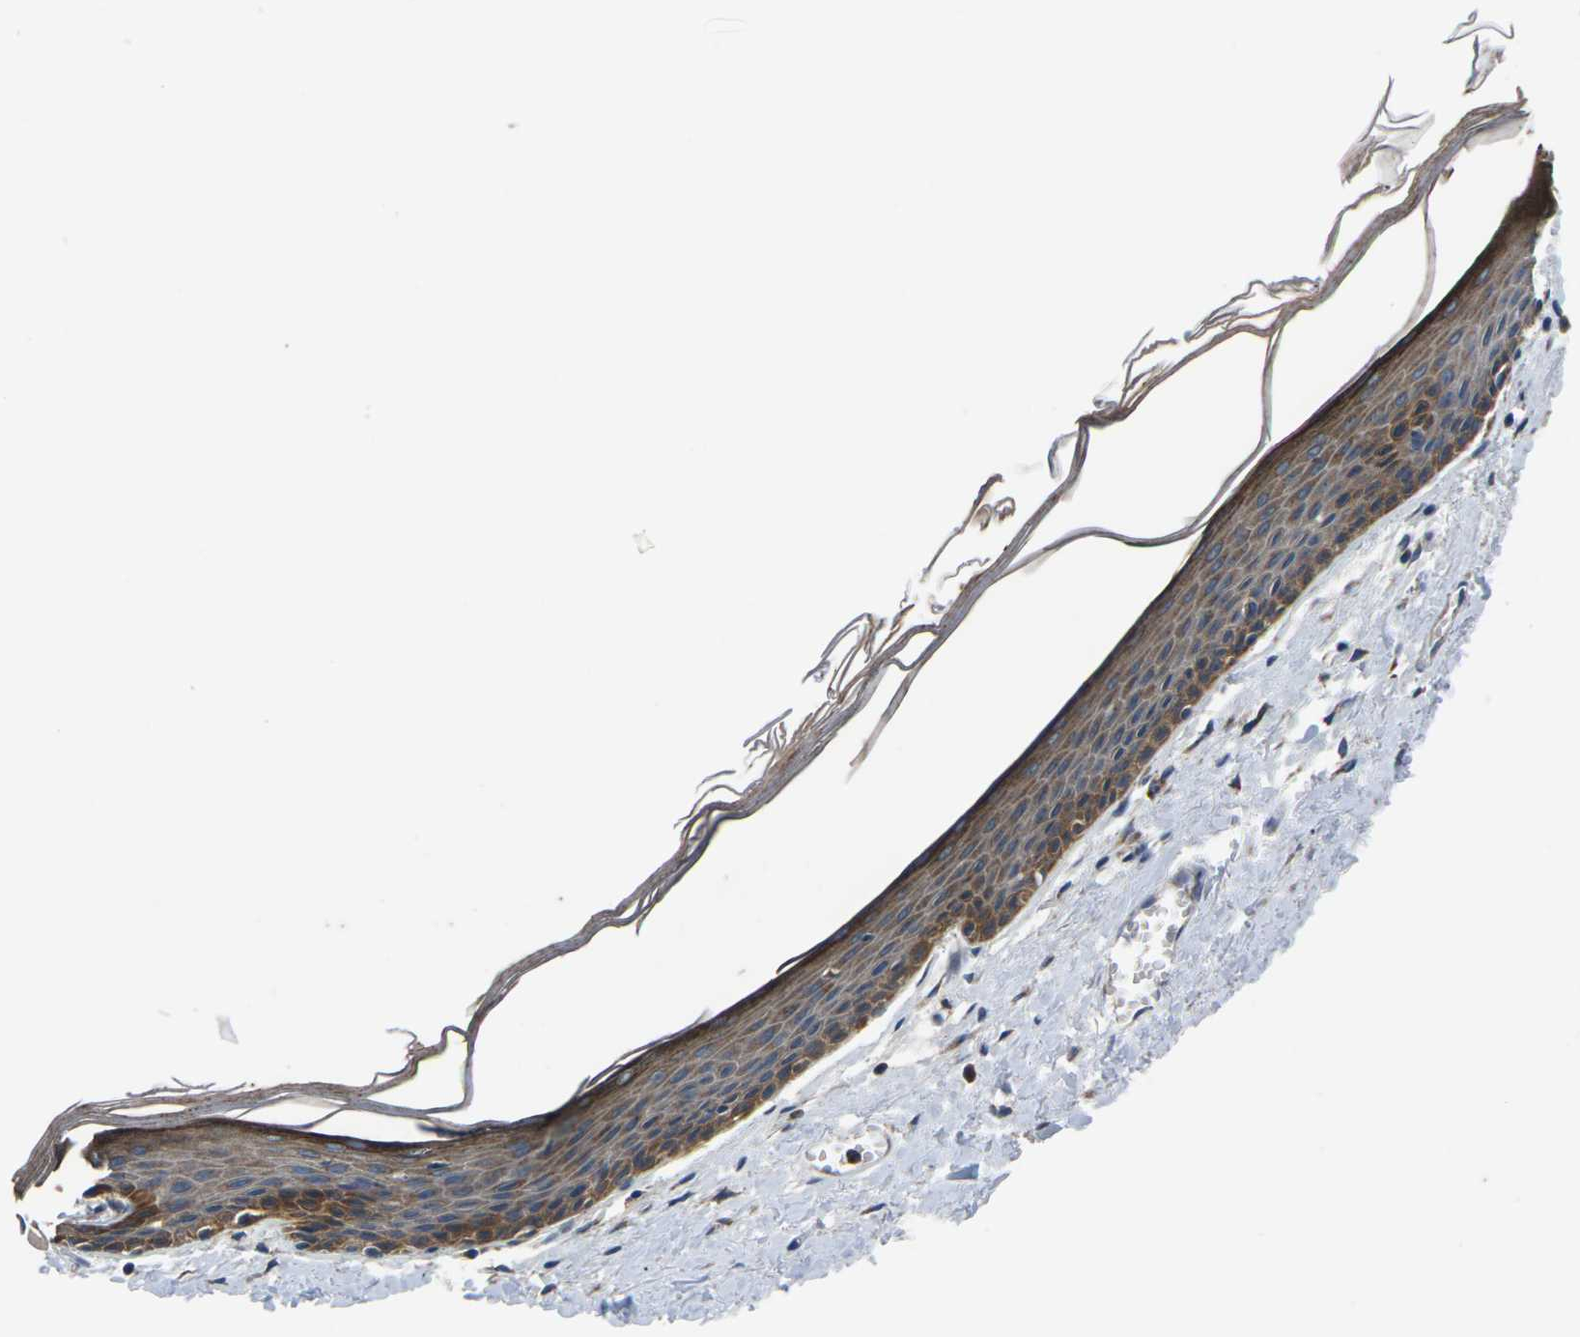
{"staining": {"intensity": "strong", "quantity": ">75%", "location": "cytoplasmic/membranous"}, "tissue": "skin", "cell_type": "Epidermal cells", "image_type": "normal", "snomed": [{"axis": "morphology", "description": "Normal tissue, NOS"}, {"axis": "topography", "description": "Vulva"}], "caption": "Immunohistochemistry image of benign skin: skin stained using immunohistochemistry displays high levels of strong protein expression localized specifically in the cytoplasmic/membranous of epidermal cells, appearing as a cytoplasmic/membranous brown color.", "gene": "GABRP", "patient": {"sex": "female", "age": 54}}